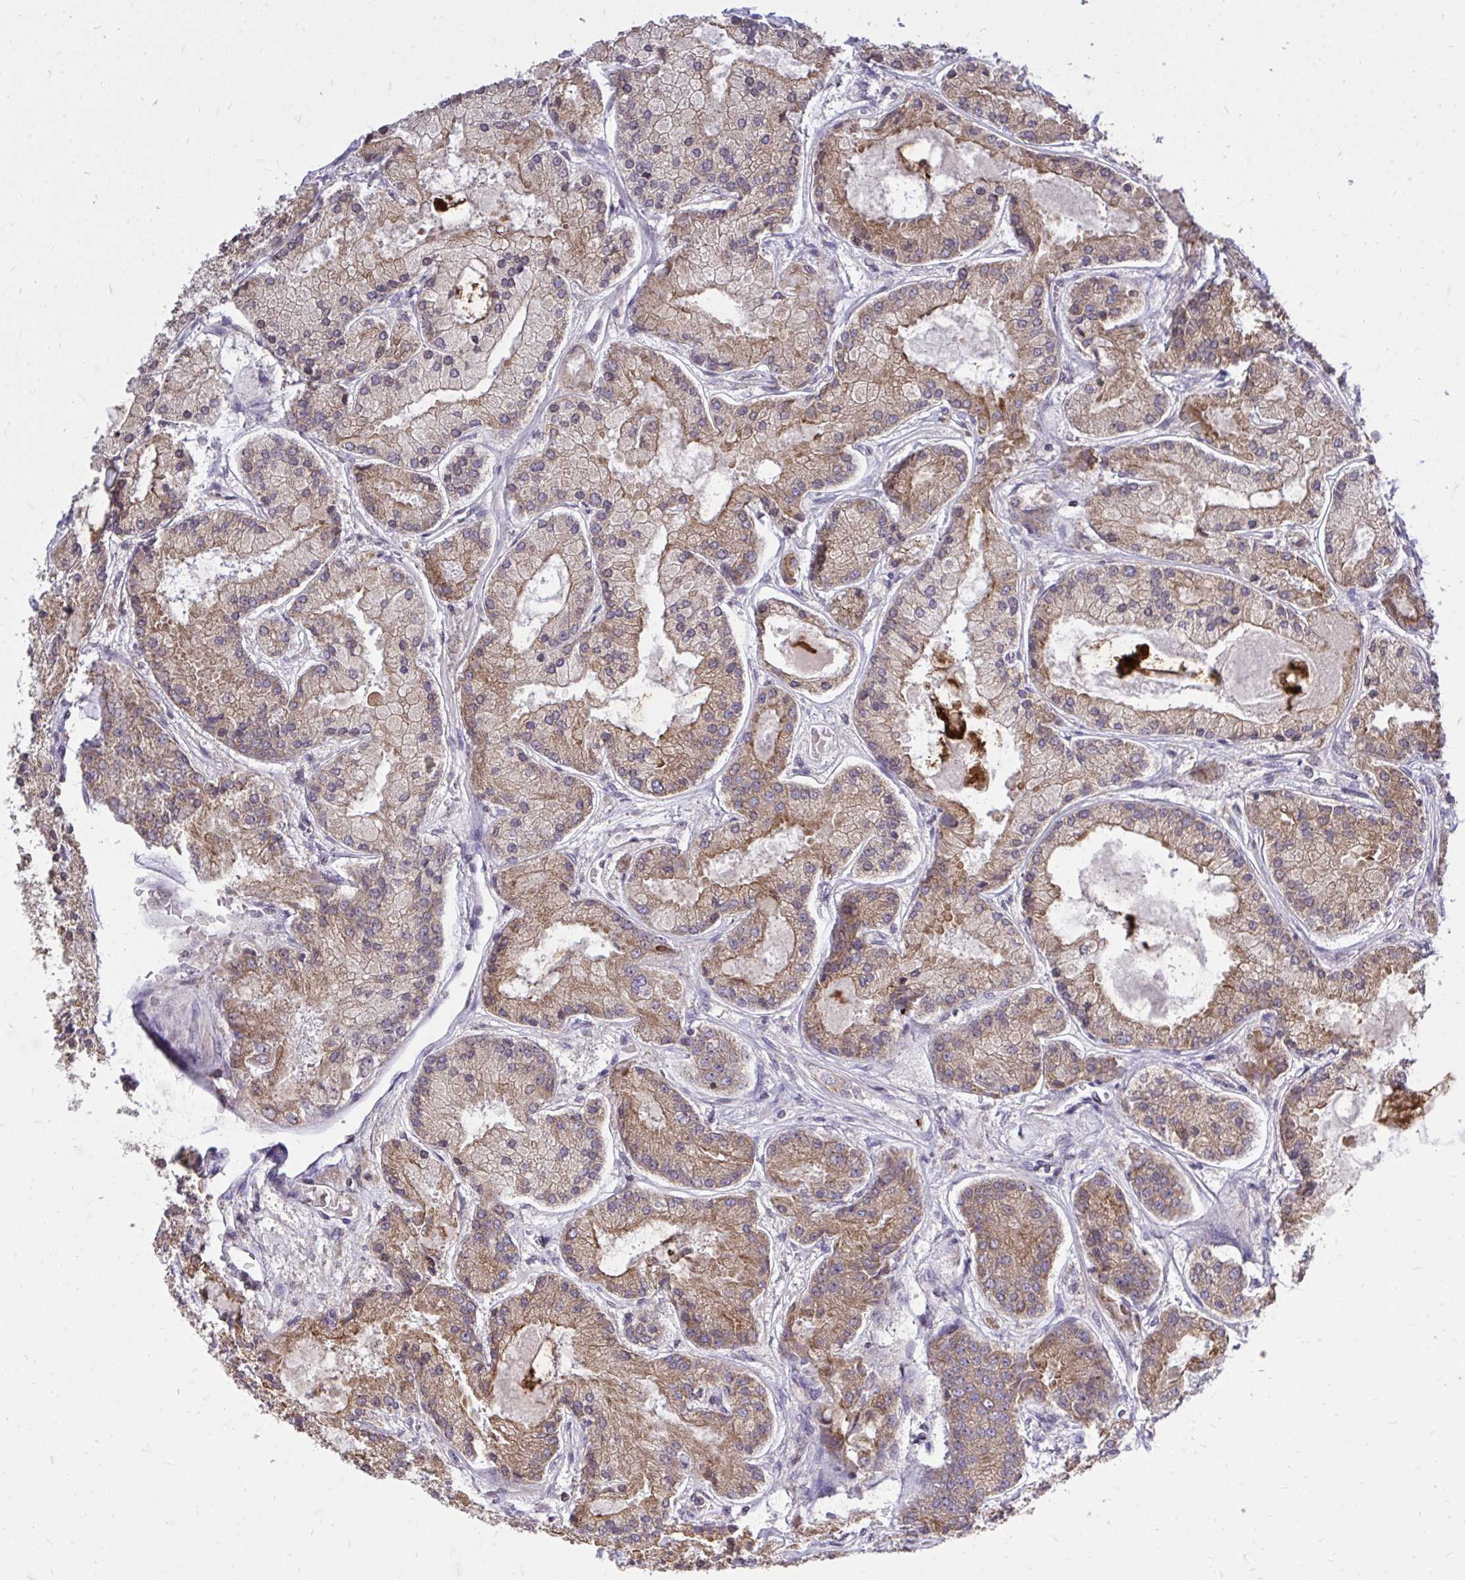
{"staining": {"intensity": "moderate", "quantity": "25%-75%", "location": "cytoplasmic/membranous"}, "tissue": "prostate cancer", "cell_type": "Tumor cells", "image_type": "cancer", "snomed": [{"axis": "morphology", "description": "Adenocarcinoma, High grade"}, {"axis": "topography", "description": "Prostate"}], "caption": "Tumor cells reveal medium levels of moderate cytoplasmic/membranous positivity in approximately 25%-75% of cells in prostate cancer. (DAB IHC with brightfield microscopy, high magnification).", "gene": "METTL9", "patient": {"sex": "male", "age": 67}}